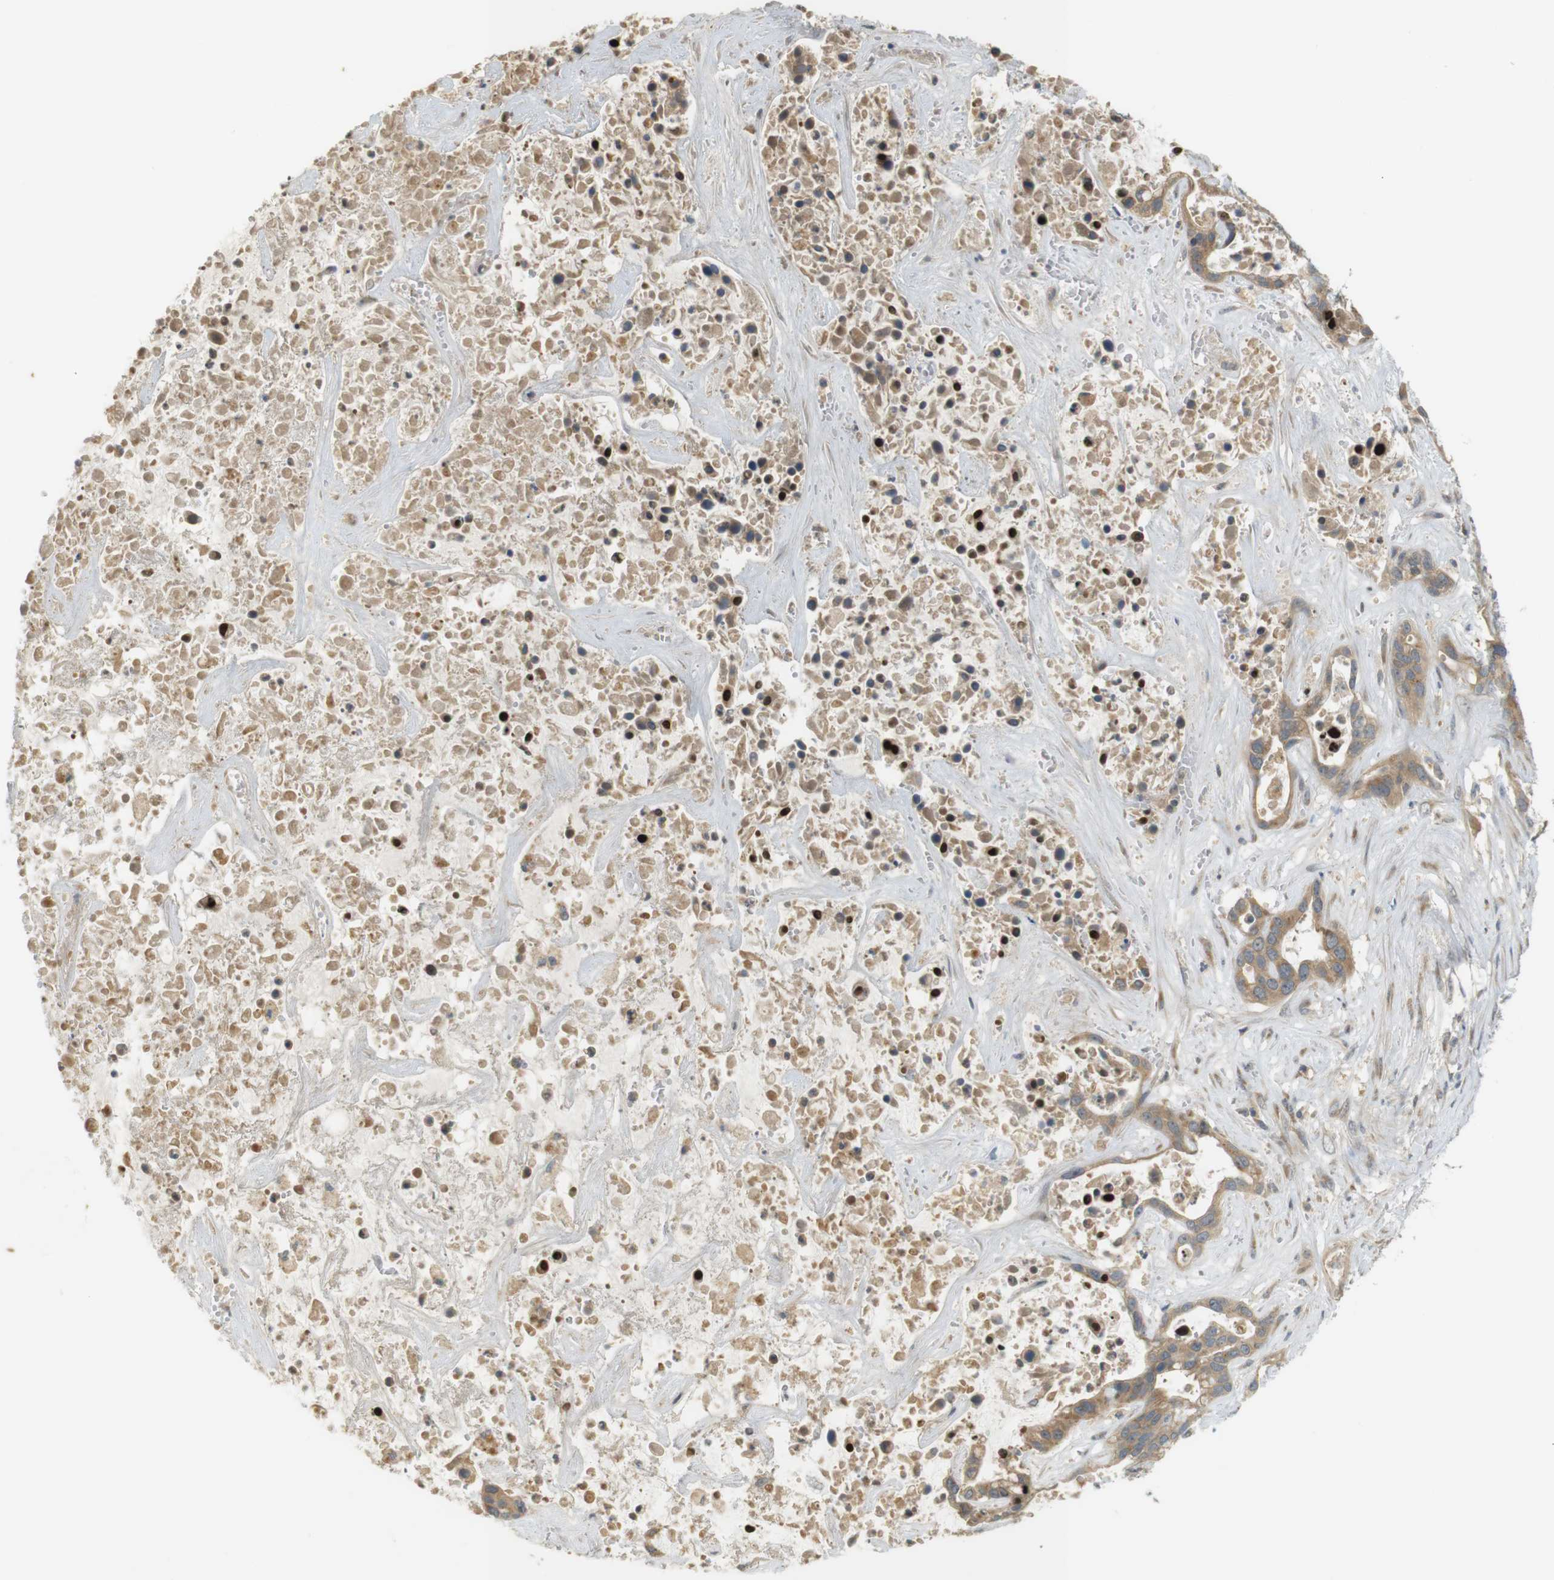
{"staining": {"intensity": "moderate", "quantity": ">75%", "location": "cytoplasmic/membranous"}, "tissue": "liver cancer", "cell_type": "Tumor cells", "image_type": "cancer", "snomed": [{"axis": "morphology", "description": "Cholangiocarcinoma"}, {"axis": "topography", "description": "Liver"}], "caption": "The immunohistochemical stain highlights moderate cytoplasmic/membranous staining in tumor cells of liver cholangiocarcinoma tissue.", "gene": "CLRN3", "patient": {"sex": "female", "age": 65}}